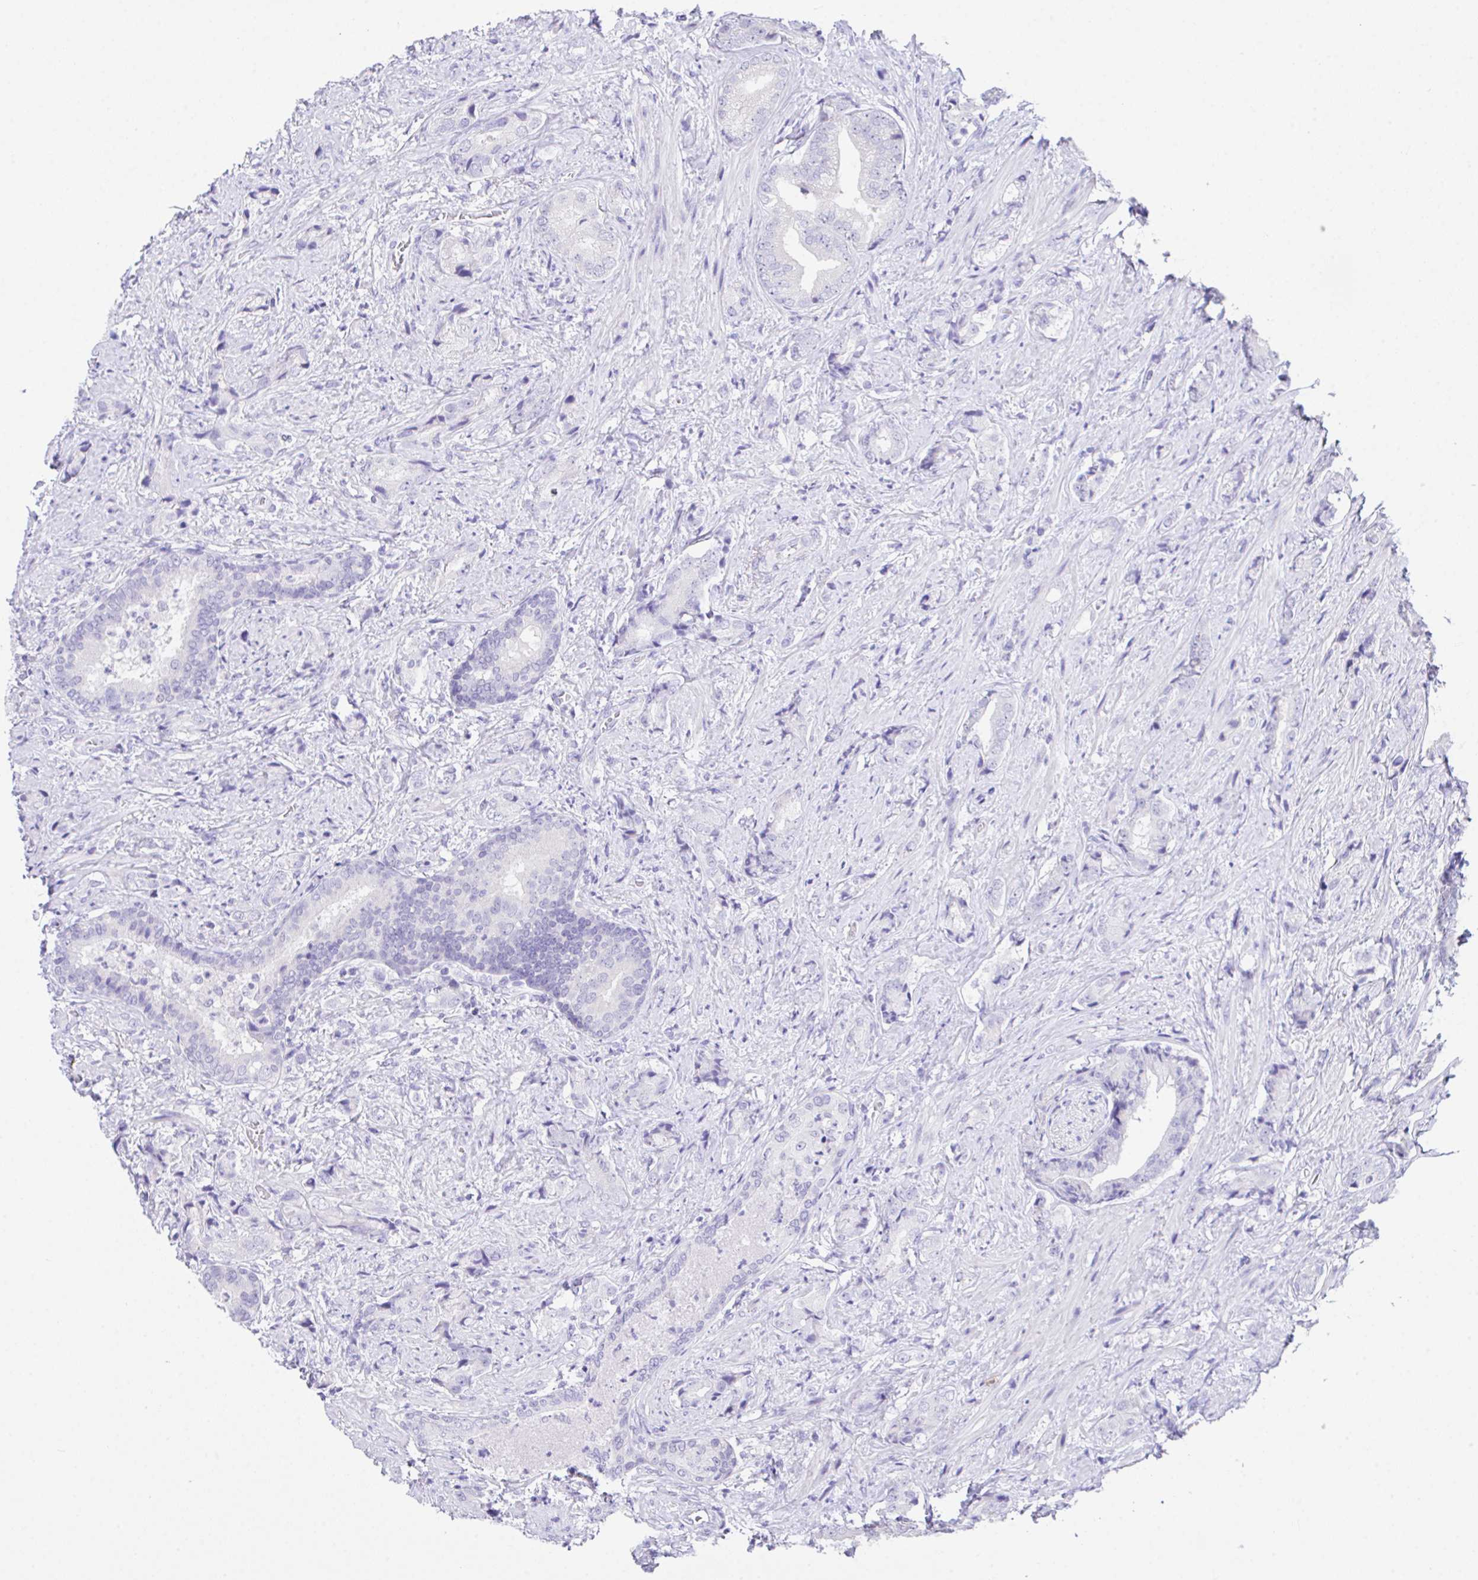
{"staining": {"intensity": "negative", "quantity": "none", "location": "none"}, "tissue": "prostate cancer", "cell_type": "Tumor cells", "image_type": "cancer", "snomed": [{"axis": "morphology", "description": "Adenocarcinoma, High grade"}, {"axis": "topography", "description": "Prostate"}], "caption": "Tumor cells show no significant protein staining in prostate cancer (high-grade adenocarcinoma). (Stains: DAB immunohistochemistry (IHC) with hematoxylin counter stain, Microscopy: brightfield microscopy at high magnification).", "gene": "HACD4", "patient": {"sex": "male", "age": 62}}